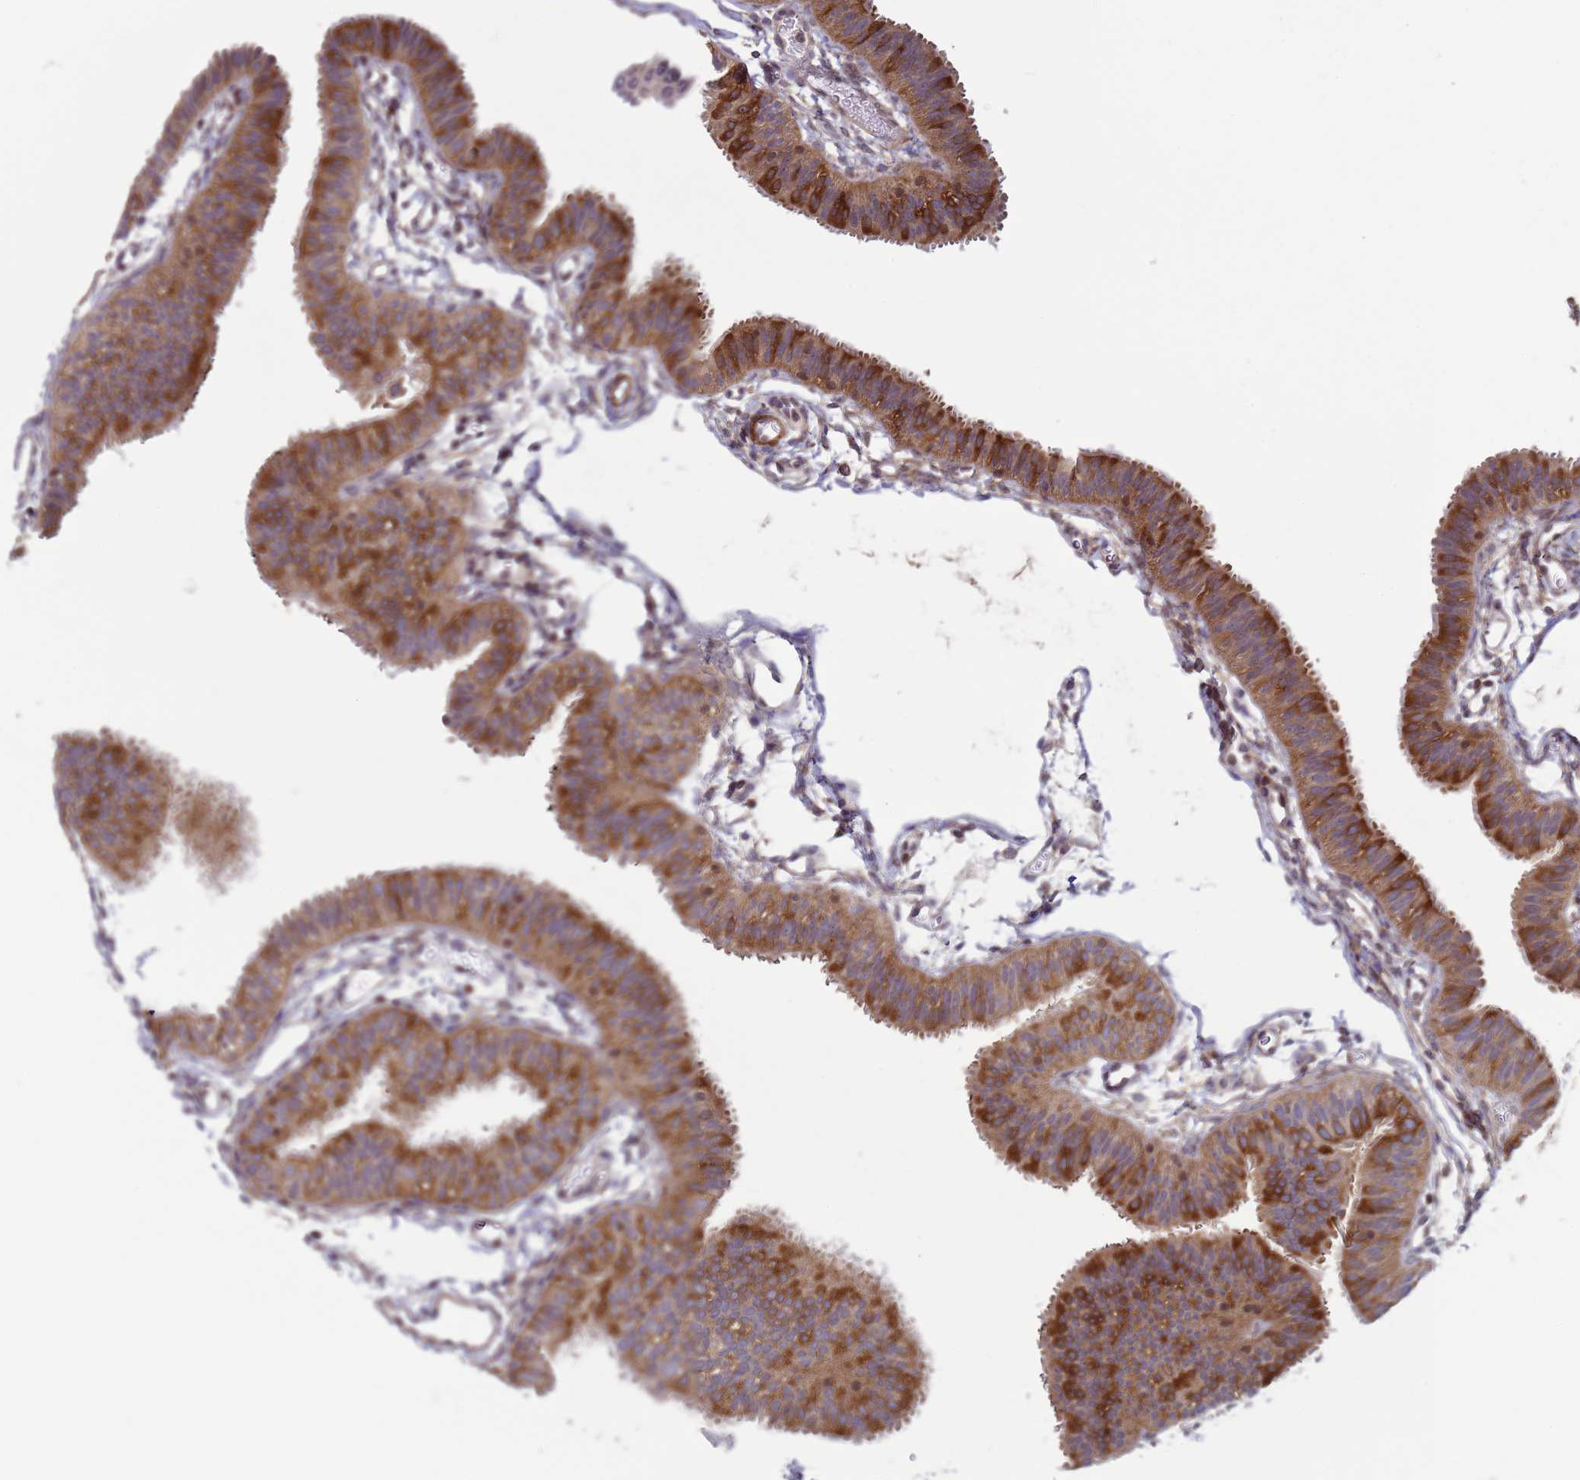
{"staining": {"intensity": "strong", "quantity": "25%-75%", "location": "cytoplasmic/membranous"}, "tissue": "fallopian tube", "cell_type": "Glandular cells", "image_type": "normal", "snomed": [{"axis": "morphology", "description": "Normal tissue, NOS"}, {"axis": "topography", "description": "Fallopian tube"}], "caption": "Immunohistochemical staining of benign fallopian tube demonstrates 25%-75% levels of strong cytoplasmic/membranous protein staining in approximately 25%-75% of glandular cells.", "gene": "SNAPC4", "patient": {"sex": "female", "age": 35}}